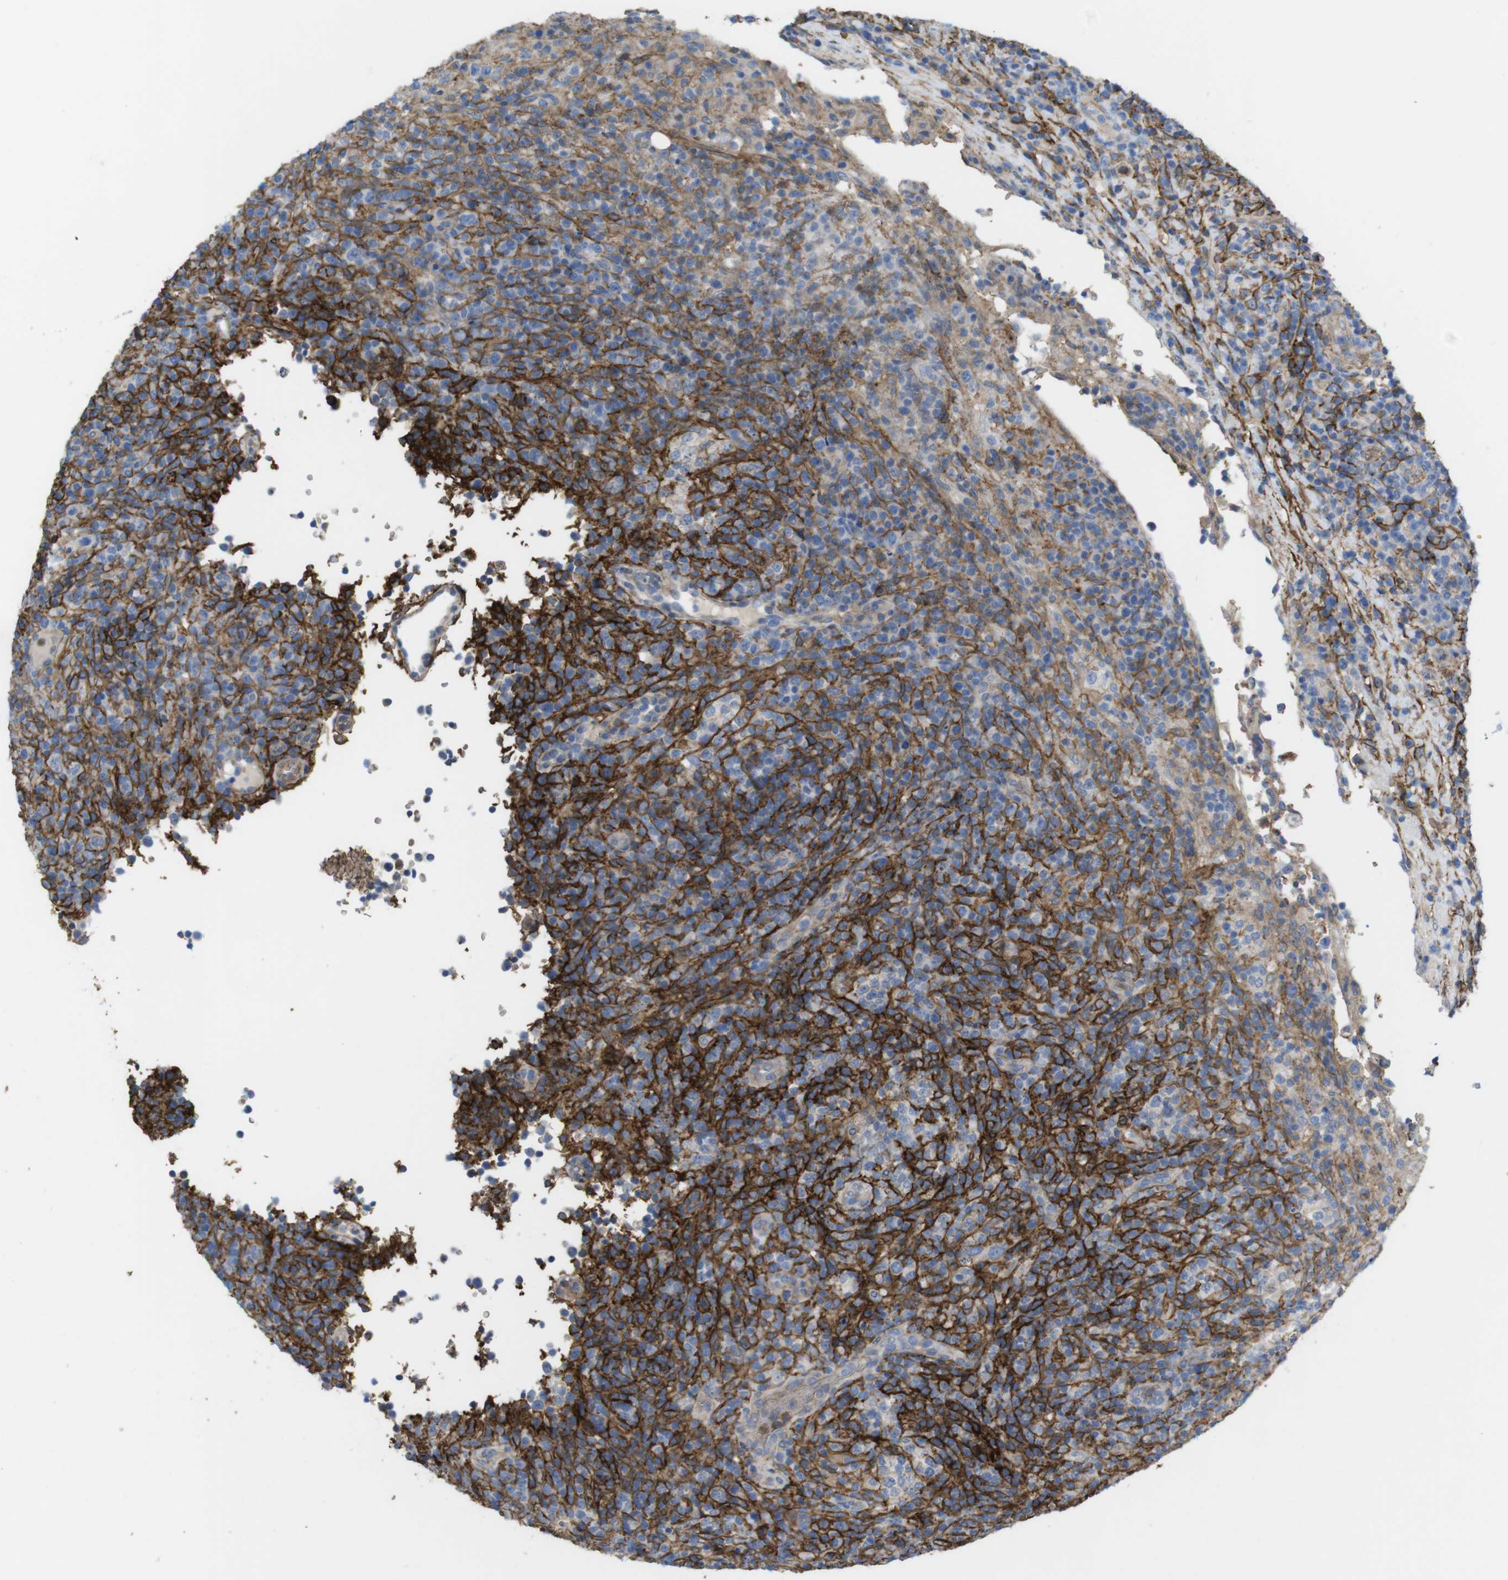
{"staining": {"intensity": "moderate", "quantity": "<25%", "location": "cytoplasmic/membranous"}, "tissue": "lymphoma", "cell_type": "Tumor cells", "image_type": "cancer", "snomed": [{"axis": "morphology", "description": "Malignant lymphoma, non-Hodgkin's type, High grade"}, {"axis": "topography", "description": "Lymph node"}], "caption": "Immunohistochemical staining of human lymphoma exhibits low levels of moderate cytoplasmic/membranous staining in about <25% of tumor cells.", "gene": "CYBRD1", "patient": {"sex": "female", "age": 76}}